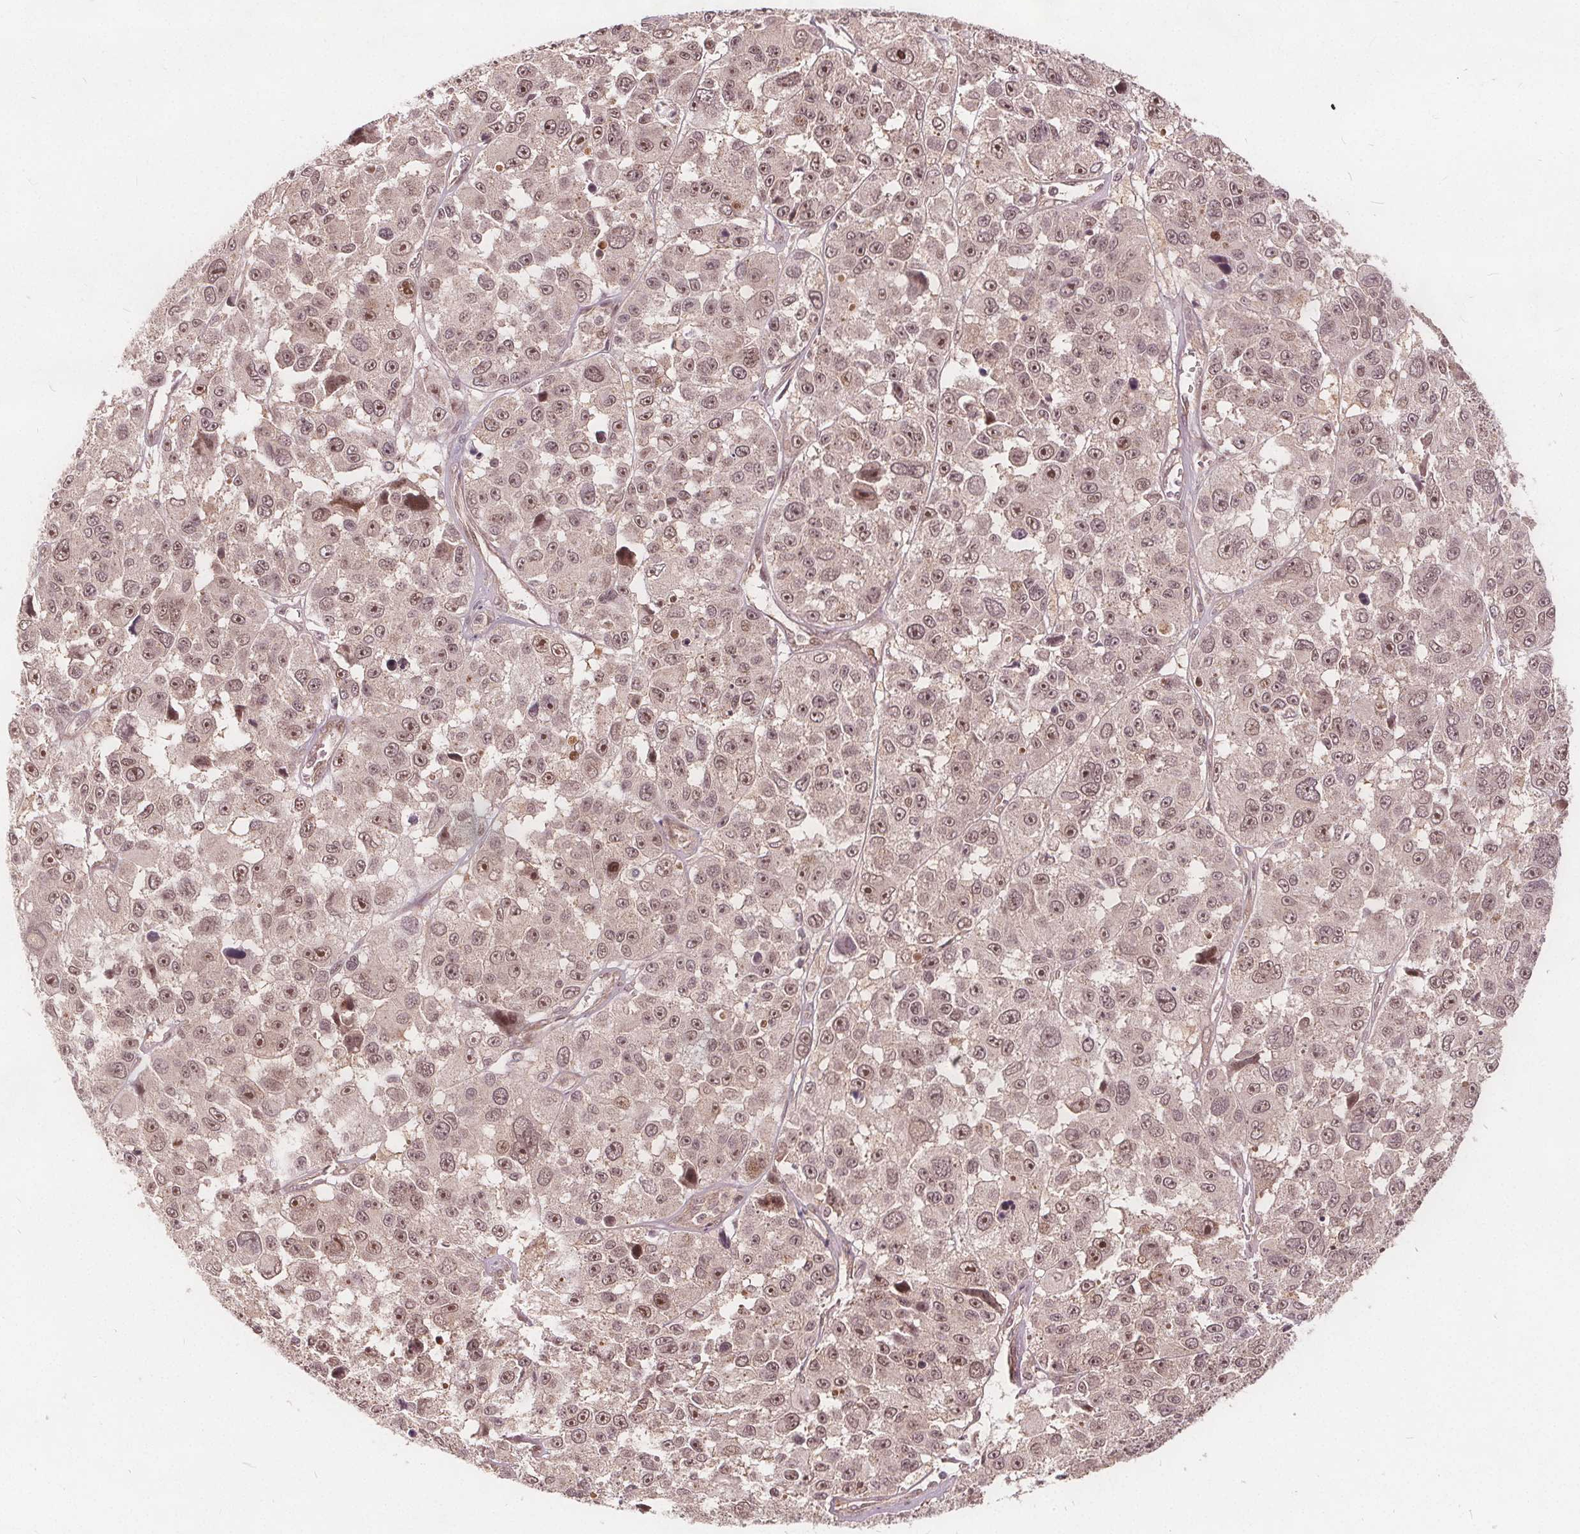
{"staining": {"intensity": "moderate", "quantity": ">75%", "location": "nuclear"}, "tissue": "melanoma", "cell_type": "Tumor cells", "image_type": "cancer", "snomed": [{"axis": "morphology", "description": "Malignant melanoma, NOS"}, {"axis": "topography", "description": "Skin"}], "caption": "Malignant melanoma stained with DAB (3,3'-diaminobenzidine) immunohistochemistry (IHC) exhibits medium levels of moderate nuclear positivity in approximately >75% of tumor cells.", "gene": "PPP1CB", "patient": {"sex": "female", "age": 66}}